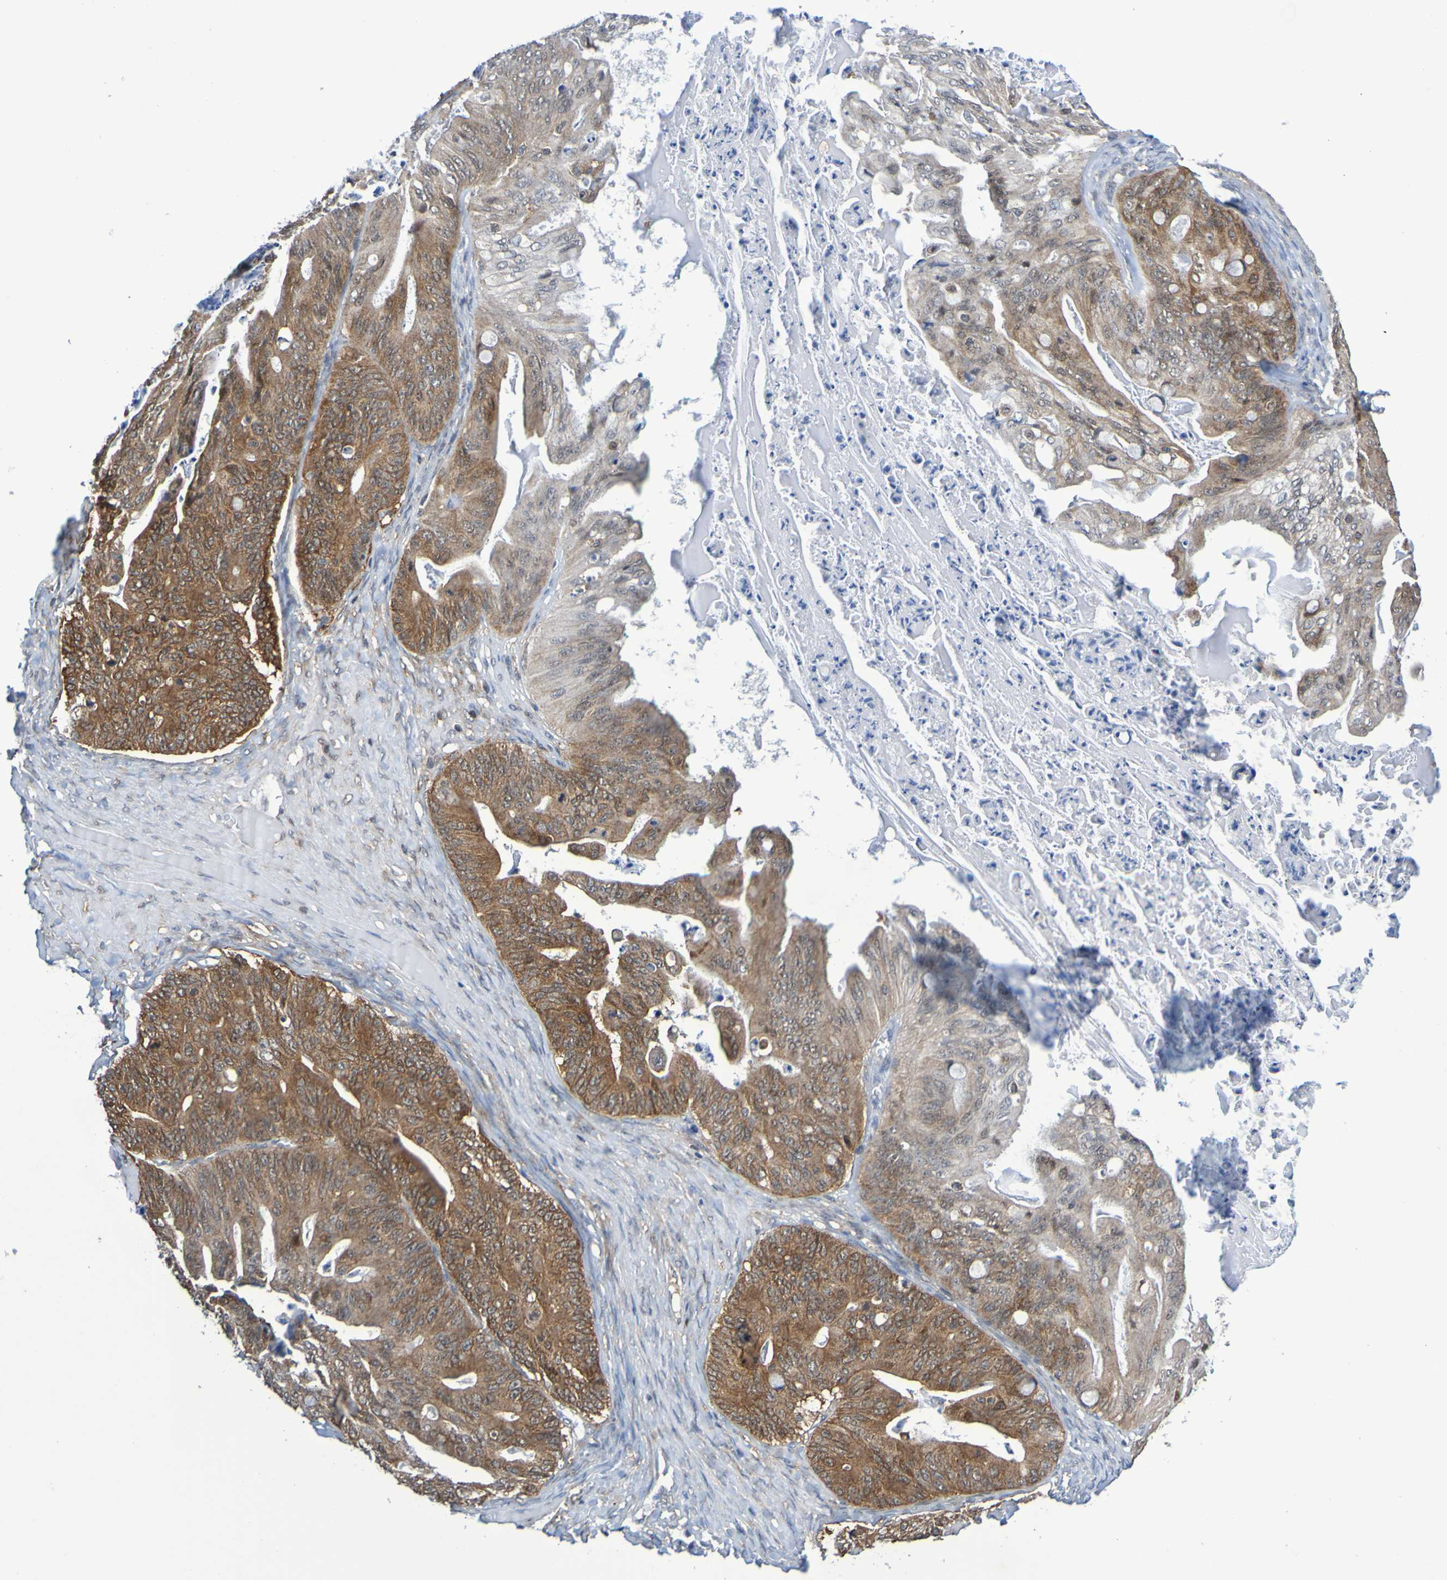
{"staining": {"intensity": "strong", "quantity": ">75%", "location": "cytoplasmic/membranous"}, "tissue": "ovarian cancer", "cell_type": "Tumor cells", "image_type": "cancer", "snomed": [{"axis": "morphology", "description": "Cystadenocarcinoma, mucinous, NOS"}, {"axis": "topography", "description": "Ovary"}], "caption": "About >75% of tumor cells in ovarian mucinous cystadenocarcinoma show strong cytoplasmic/membranous protein expression as visualized by brown immunohistochemical staining.", "gene": "ATIC", "patient": {"sex": "female", "age": 37}}